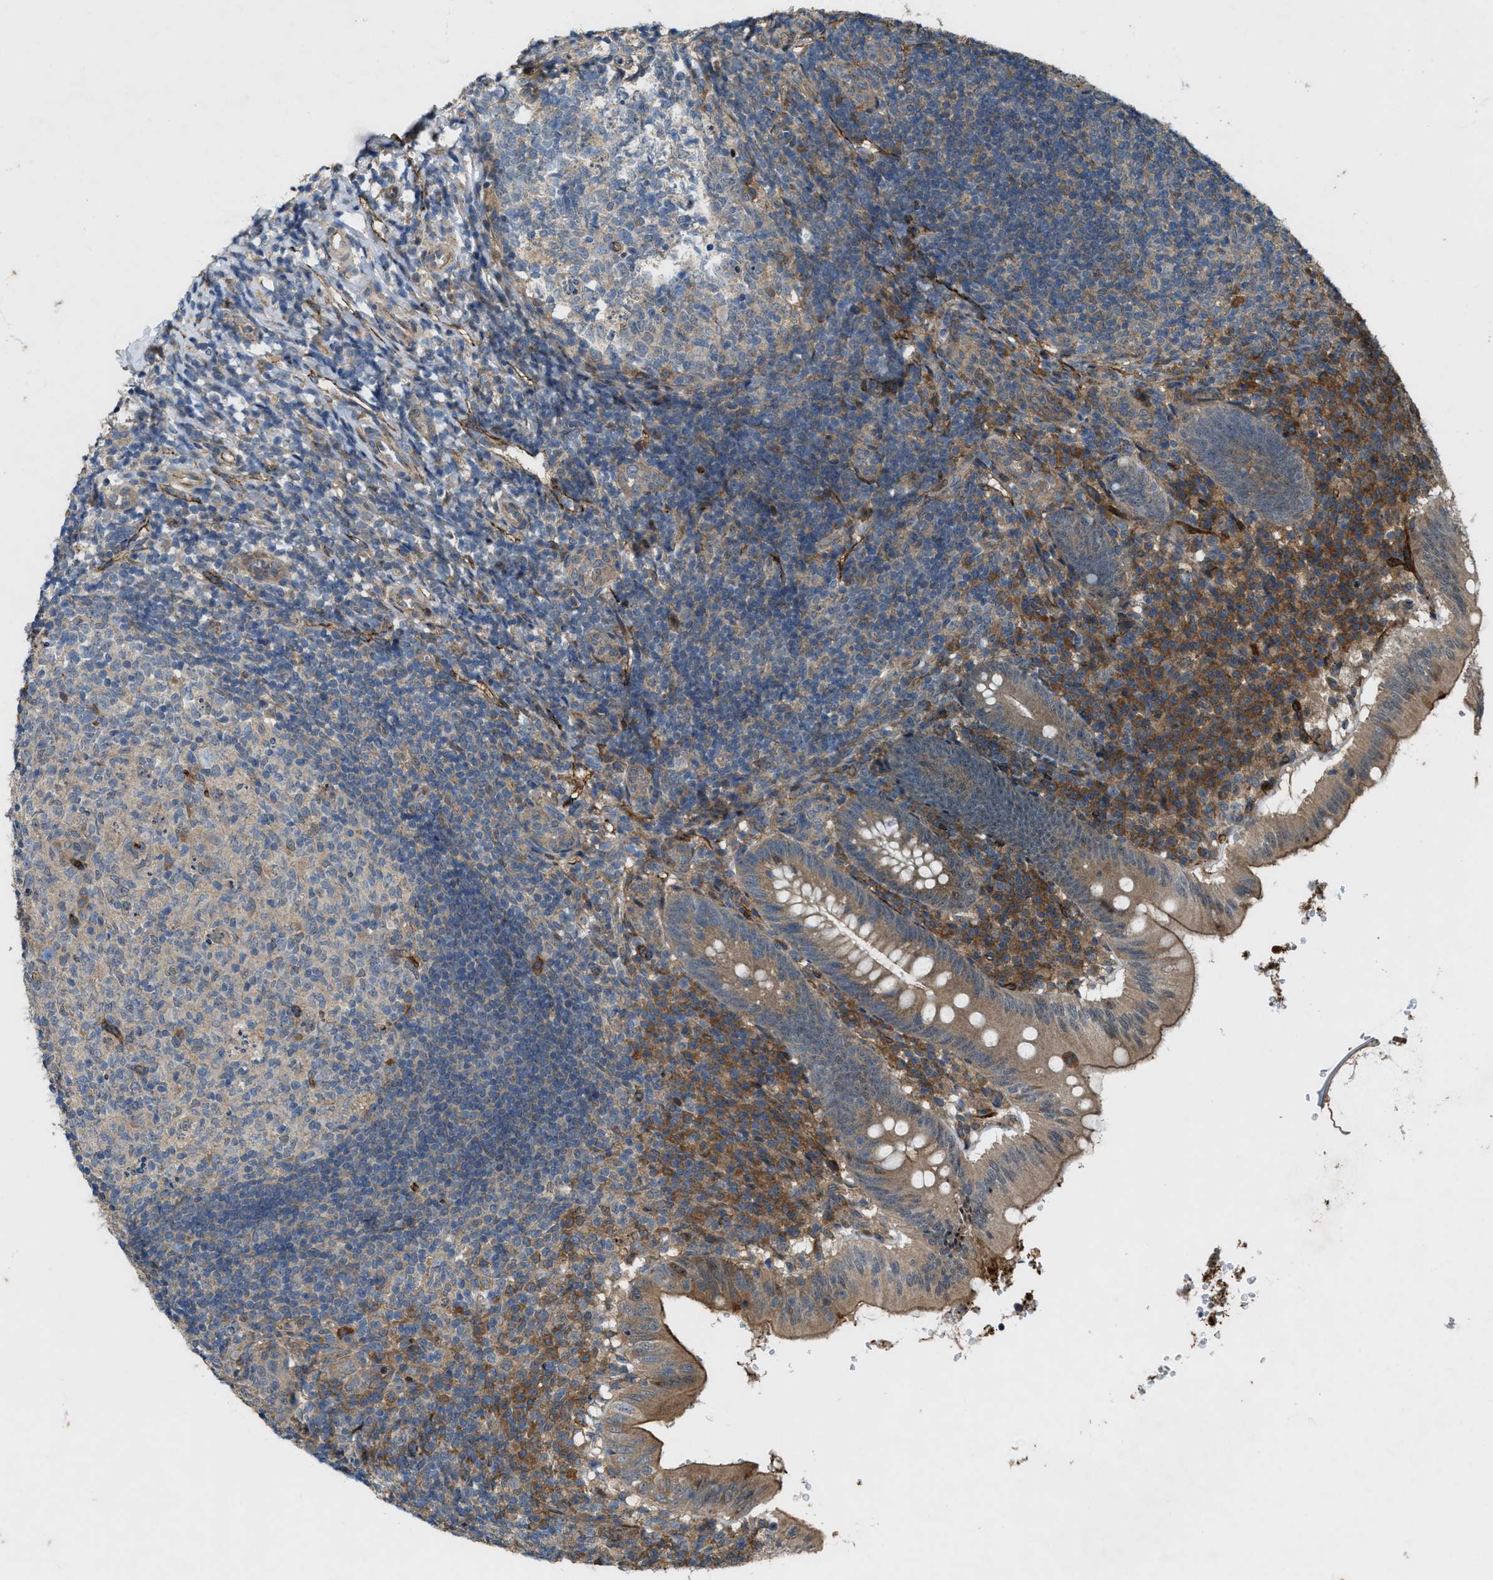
{"staining": {"intensity": "moderate", "quantity": ">75%", "location": "cytoplasmic/membranous"}, "tissue": "appendix", "cell_type": "Glandular cells", "image_type": "normal", "snomed": [{"axis": "morphology", "description": "Normal tissue, NOS"}, {"axis": "topography", "description": "Appendix"}], "caption": "Immunohistochemical staining of normal human appendix displays >75% levels of moderate cytoplasmic/membranous protein staining in approximately >75% of glandular cells.", "gene": "LRRC72", "patient": {"sex": "male", "age": 8}}